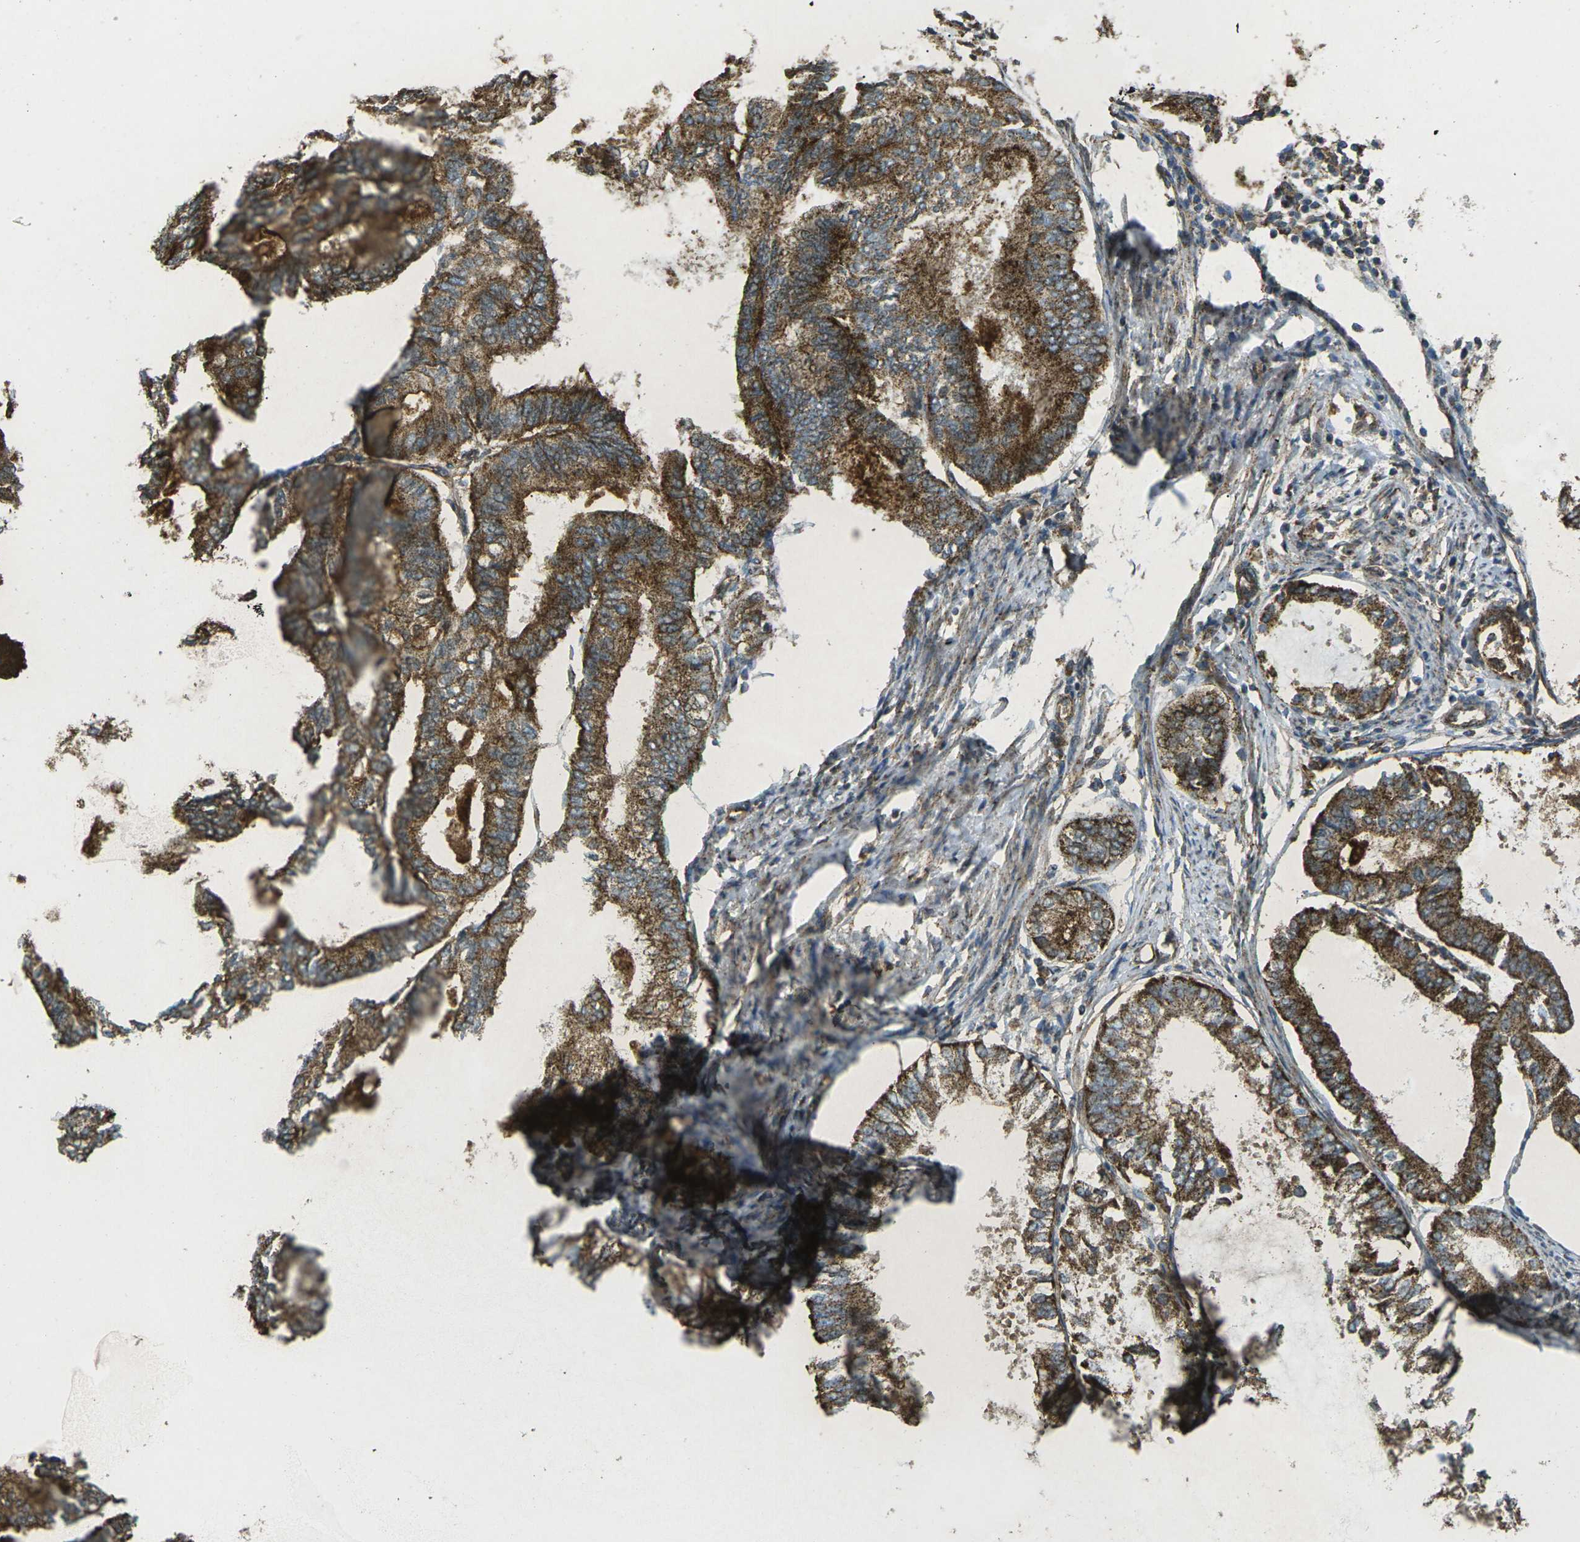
{"staining": {"intensity": "strong", "quantity": ">75%", "location": "cytoplasmic/membranous"}, "tissue": "endometrial cancer", "cell_type": "Tumor cells", "image_type": "cancer", "snomed": [{"axis": "morphology", "description": "Adenocarcinoma, NOS"}, {"axis": "topography", "description": "Endometrium"}], "caption": "This image displays immunohistochemistry staining of human adenocarcinoma (endometrial), with high strong cytoplasmic/membranous expression in about >75% of tumor cells.", "gene": "CHMP3", "patient": {"sex": "female", "age": 86}}